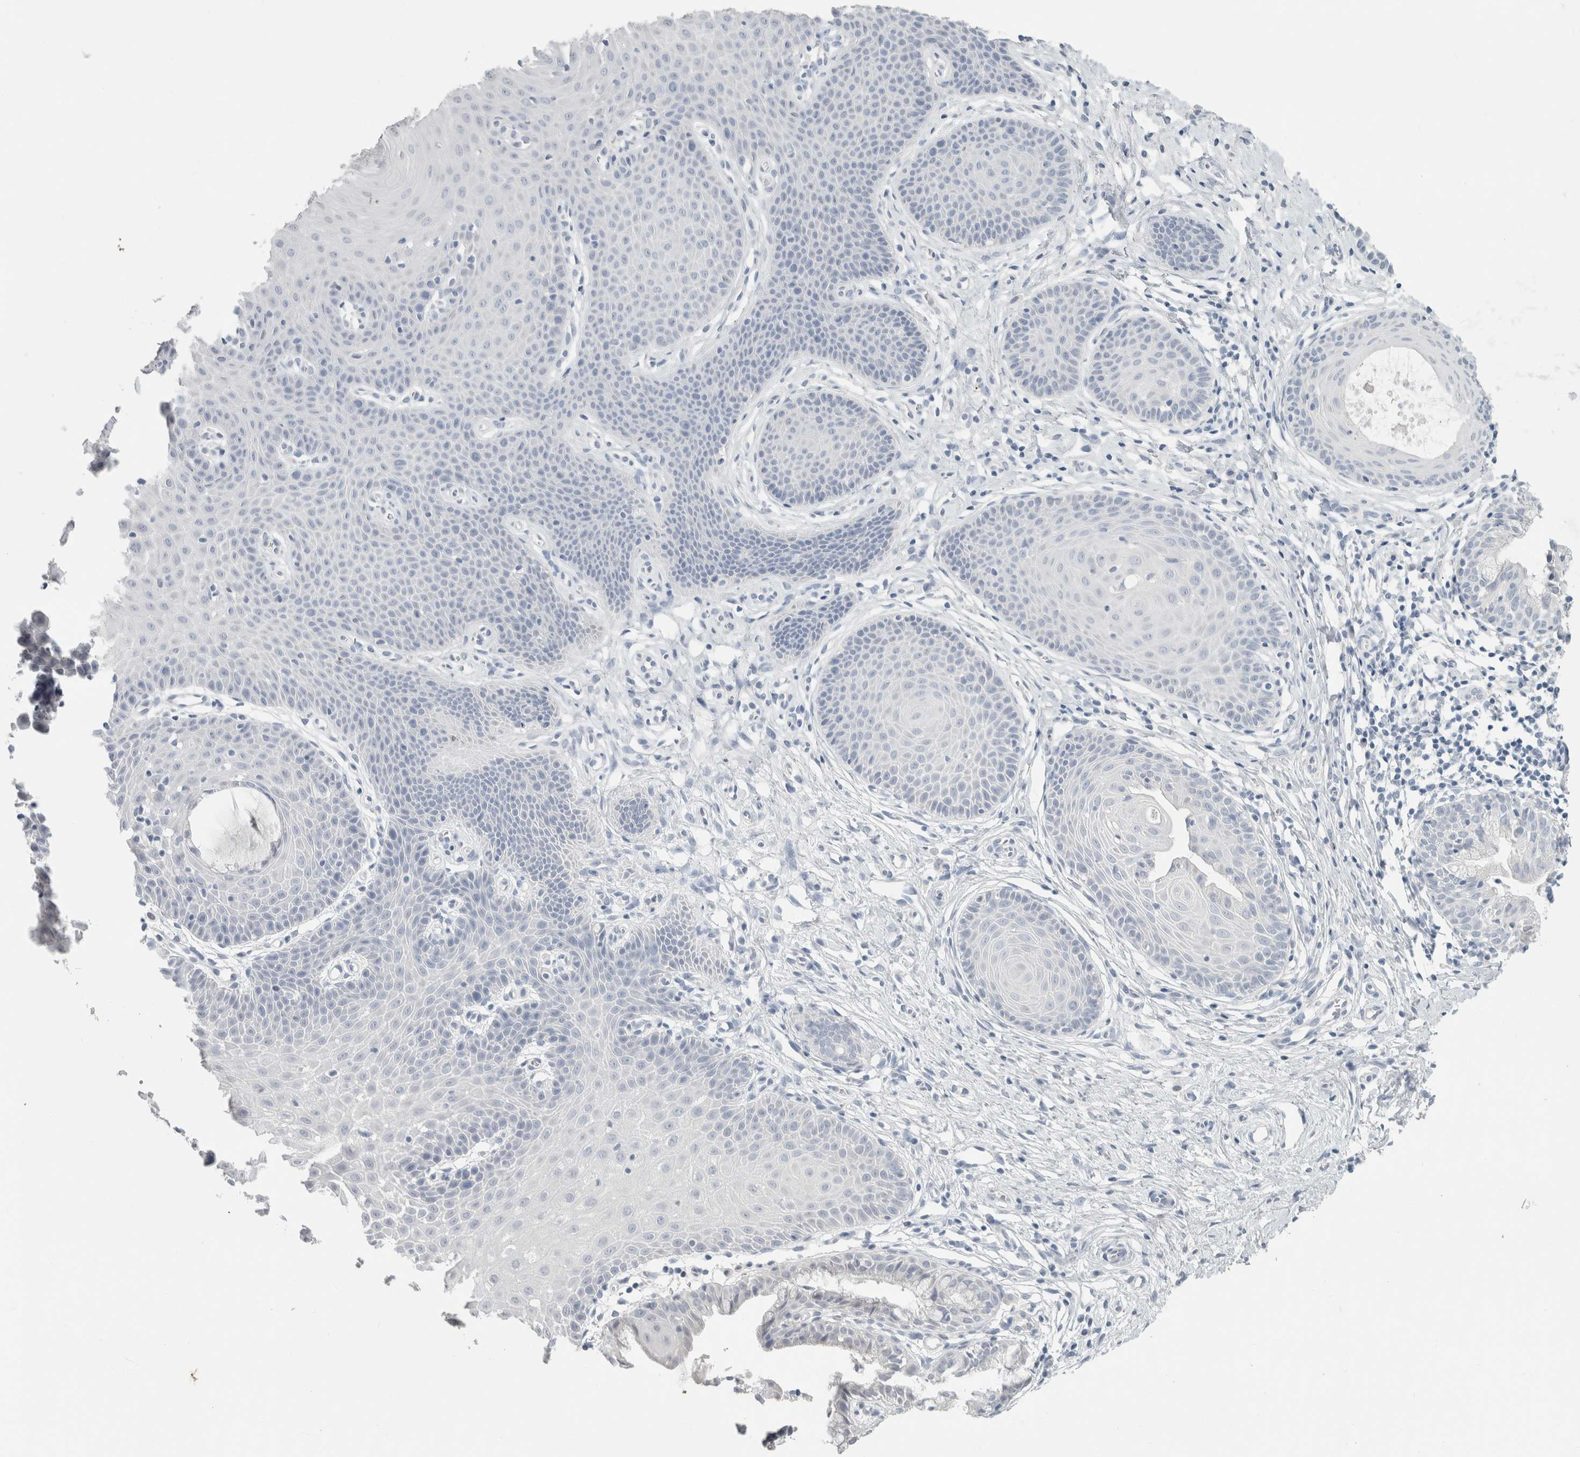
{"staining": {"intensity": "negative", "quantity": "none", "location": "none"}, "tissue": "cervix", "cell_type": "Glandular cells", "image_type": "normal", "snomed": [{"axis": "morphology", "description": "Normal tissue, NOS"}, {"axis": "topography", "description": "Cervix"}], "caption": "A photomicrograph of cervix stained for a protein exhibits no brown staining in glandular cells.", "gene": "SLC6A1", "patient": {"sex": "female", "age": 36}}